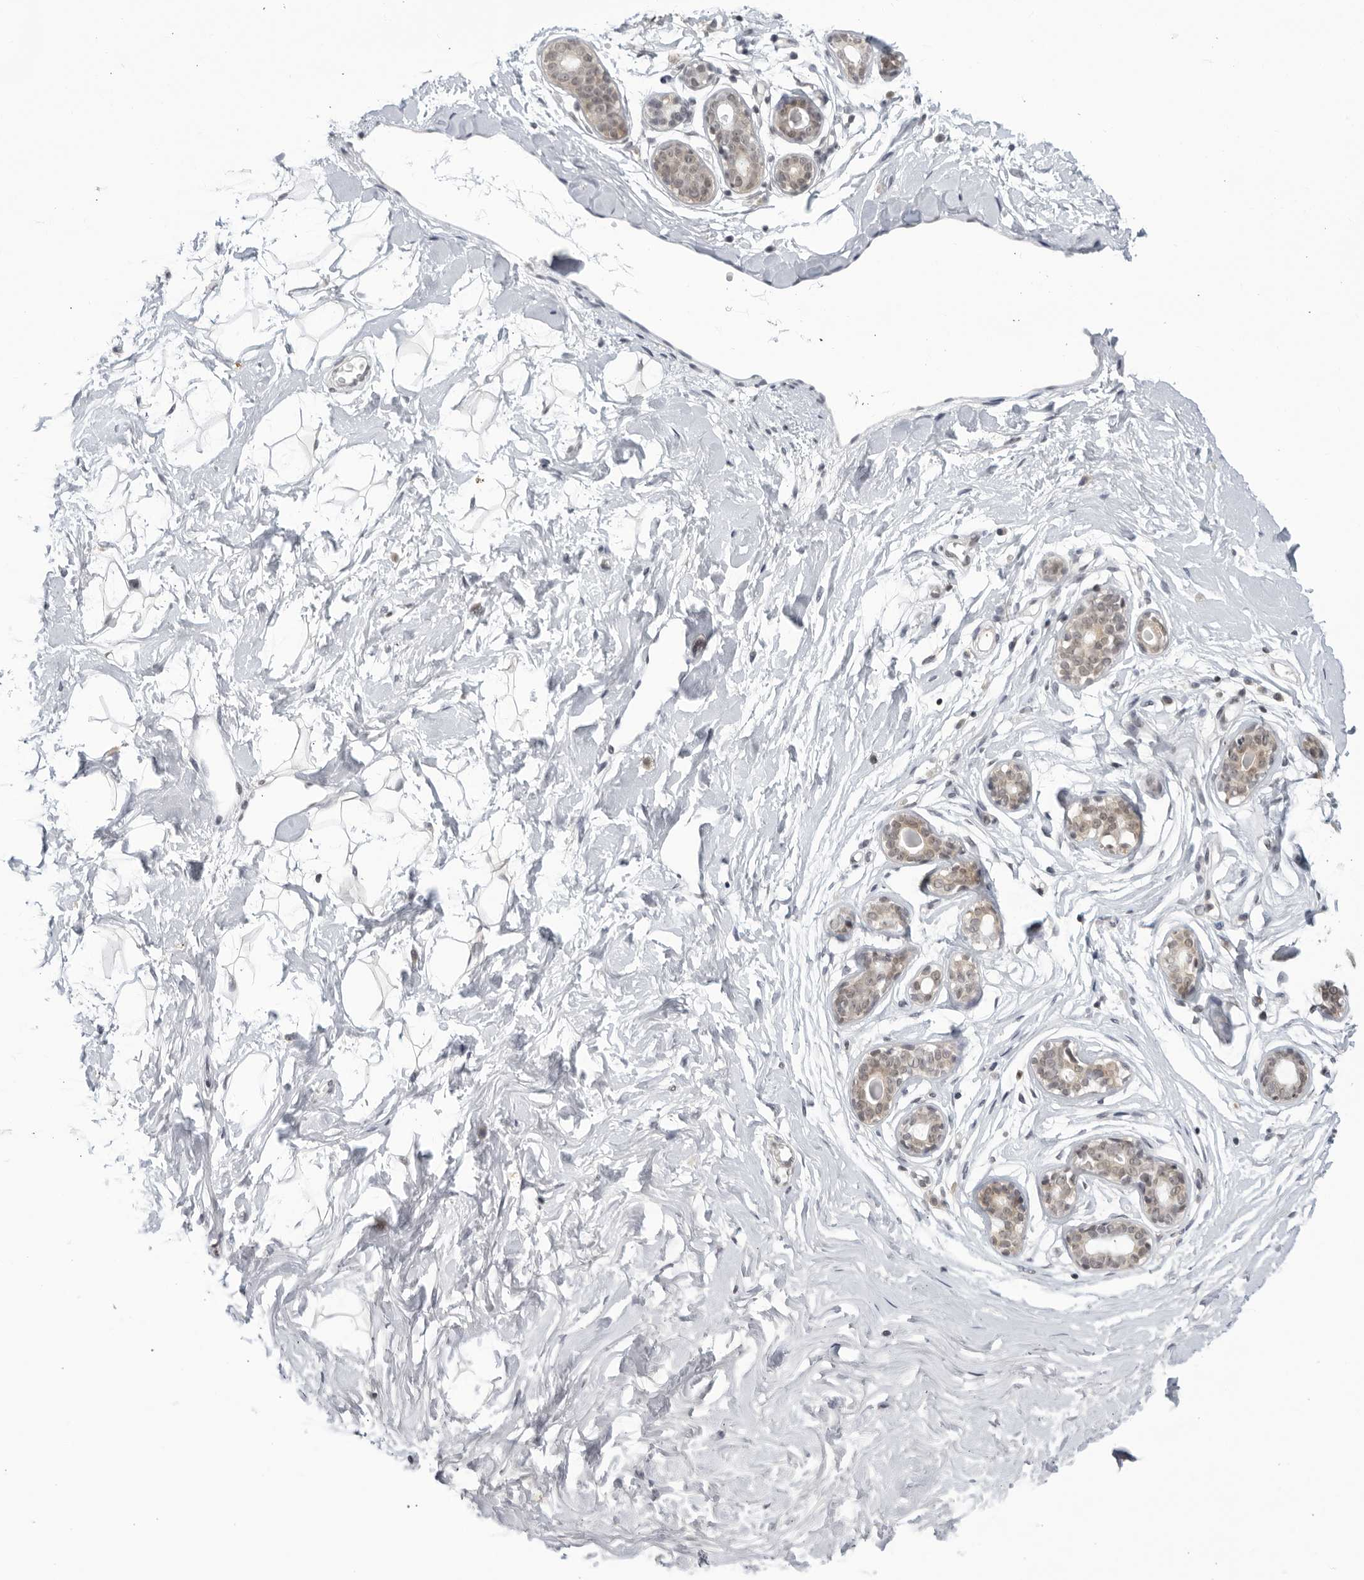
{"staining": {"intensity": "negative", "quantity": "none", "location": "none"}, "tissue": "breast", "cell_type": "Adipocytes", "image_type": "normal", "snomed": [{"axis": "morphology", "description": "Normal tissue, NOS"}, {"axis": "morphology", "description": "Adenoma, NOS"}, {"axis": "topography", "description": "Breast"}], "caption": "Breast stained for a protein using immunohistochemistry (IHC) exhibits no expression adipocytes.", "gene": "CC2D1B", "patient": {"sex": "female", "age": 23}}